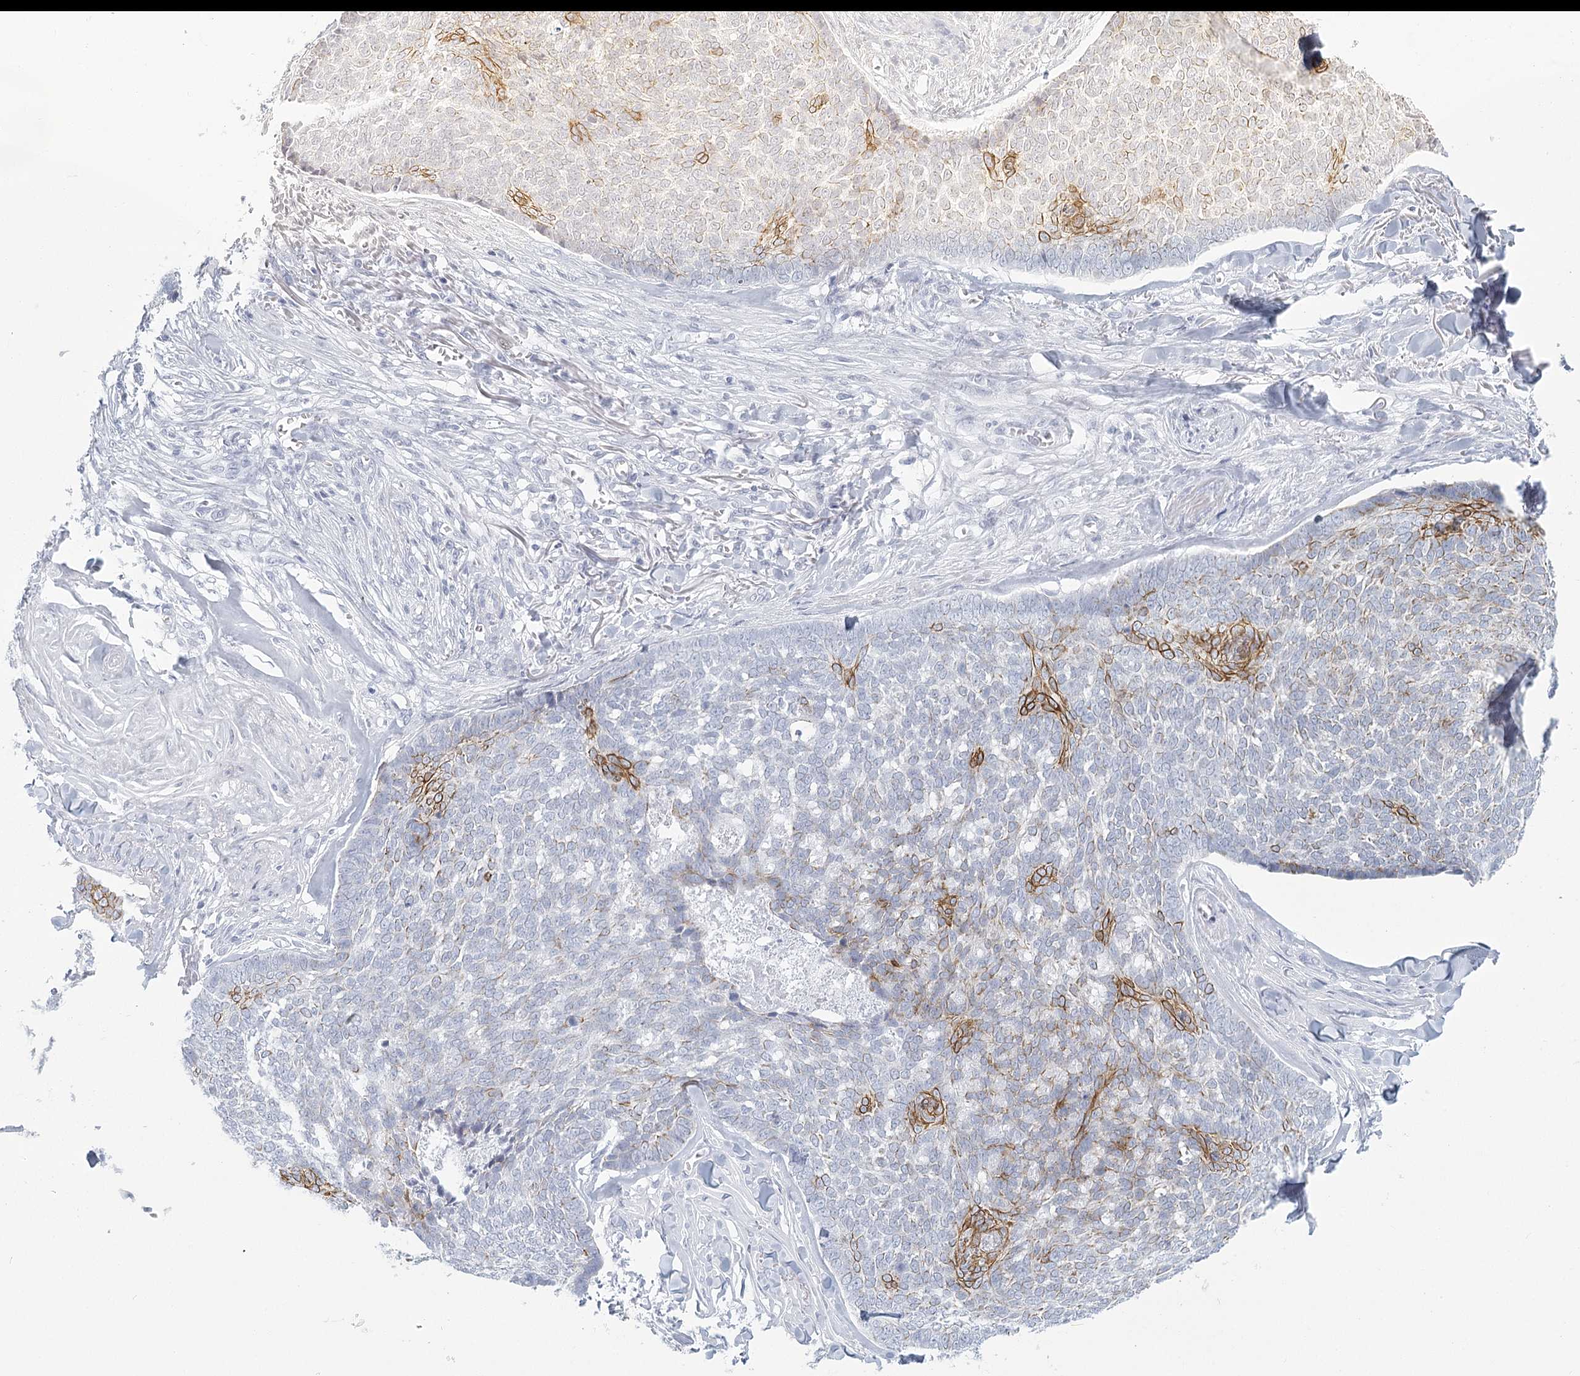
{"staining": {"intensity": "moderate", "quantity": "25%-75%", "location": "cytoplasmic/membranous"}, "tissue": "skin cancer", "cell_type": "Tumor cells", "image_type": "cancer", "snomed": [{"axis": "morphology", "description": "Basal cell carcinoma"}, {"axis": "topography", "description": "Skin"}], "caption": "Skin basal cell carcinoma tissue demonstrates moderate cytoplasmic/membranous staining in approximately 25%-75% of tumor cells, visualized by immunohistochemistry. Immunohistochemistry stains the protein of interest in brown and the nuclei are stained blue.", "gene": "WNT8B", "patient": {"sex": "male", "age": 84}}